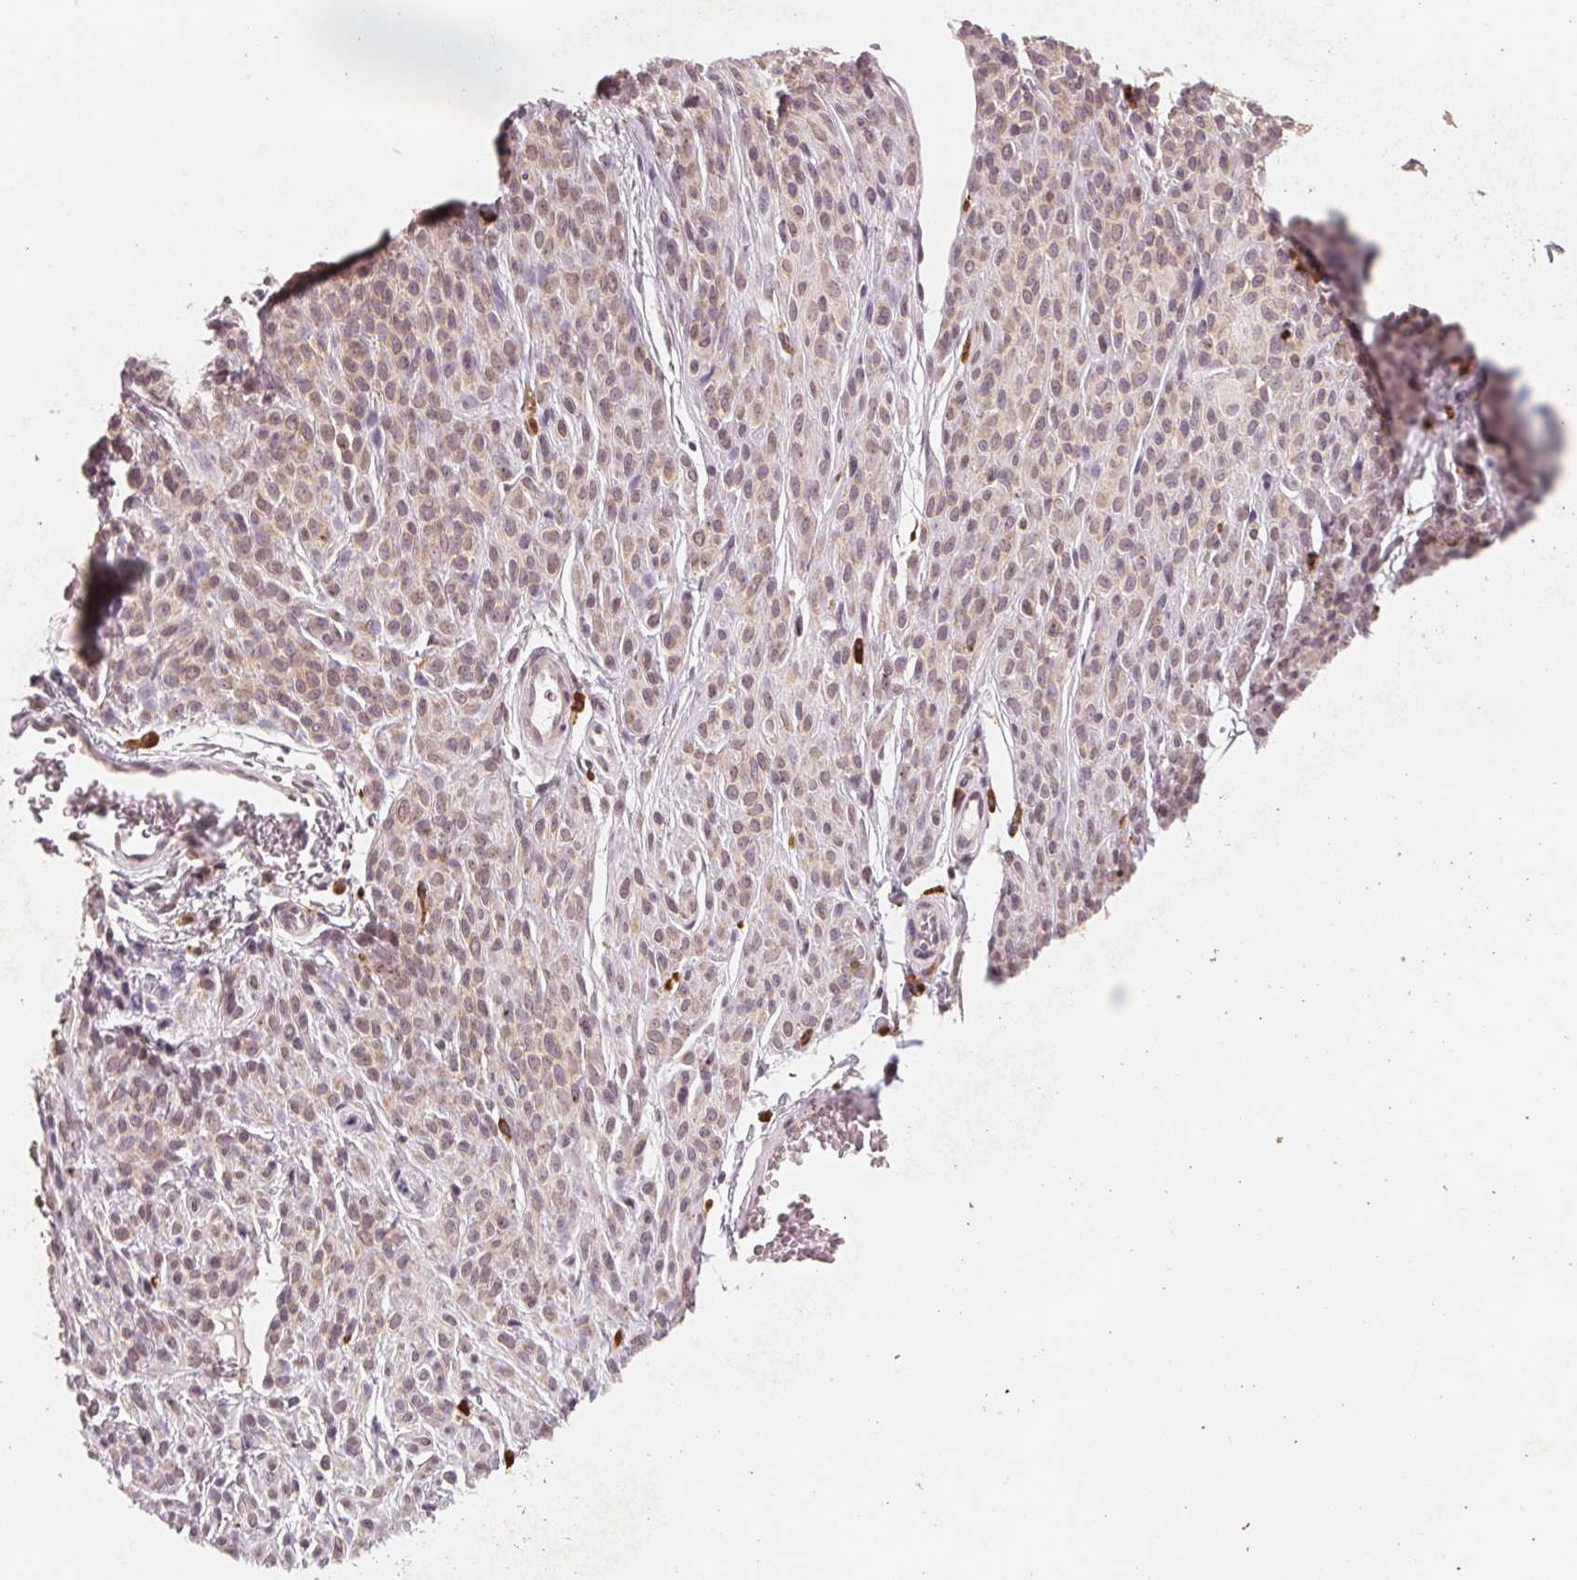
{"staining": {"intensity": "weak", "quantity": ">75%", "location": "cytoplasmic/membranous"}, "tissue": "melanoma", "cell_type": "Tumor cells", "image_type": "cancer", "snomed": [{"axis": "morphology", "description": "Malignant melanoma, NOS"}, {"axis": "topography", "description": "Skin"}], "caption": "Immunohistochemical staining of melanoma displays low levels of weak cytoplasmic/membranous protein expression in about >75% of tumor cells.", "gene": "GIGYF2", "patient": {"sex": "male", "age": 40}}